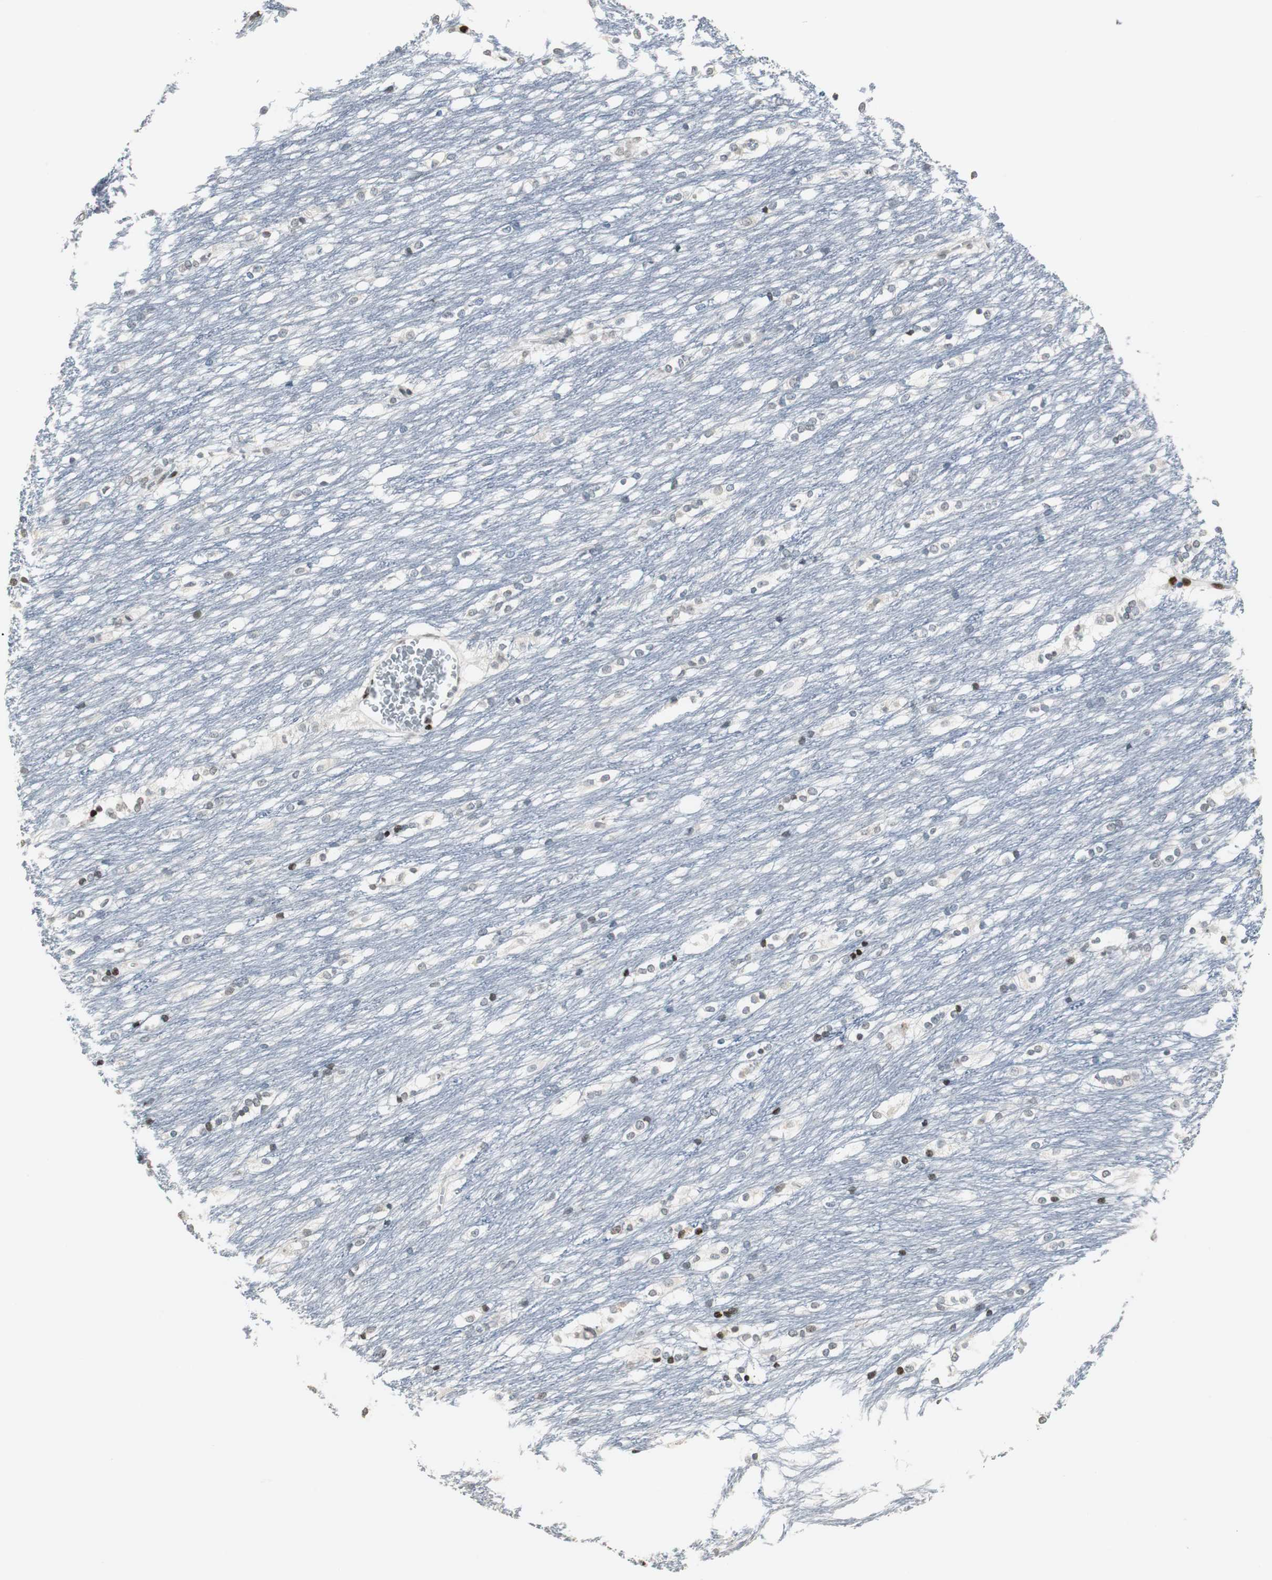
{"staining": {"intensity": "strong", "quantity": "25%-75%", "location": "nuclear"}, "tissue": "caudate", "cell_type": "Glial cells", "image_type": "normal", "snomed": [{"axis": "morphology", "description": "Normal tissue, NOS"}, {"axis": "topography", "description": "Lateral ventricle wall"}], "caption": "The immunohistochemical stain highlights strong nuclear expression in glial cells of benign caudate.", "gene": "PAXIP1", "patient": {"sex": "female", "age": 19}}